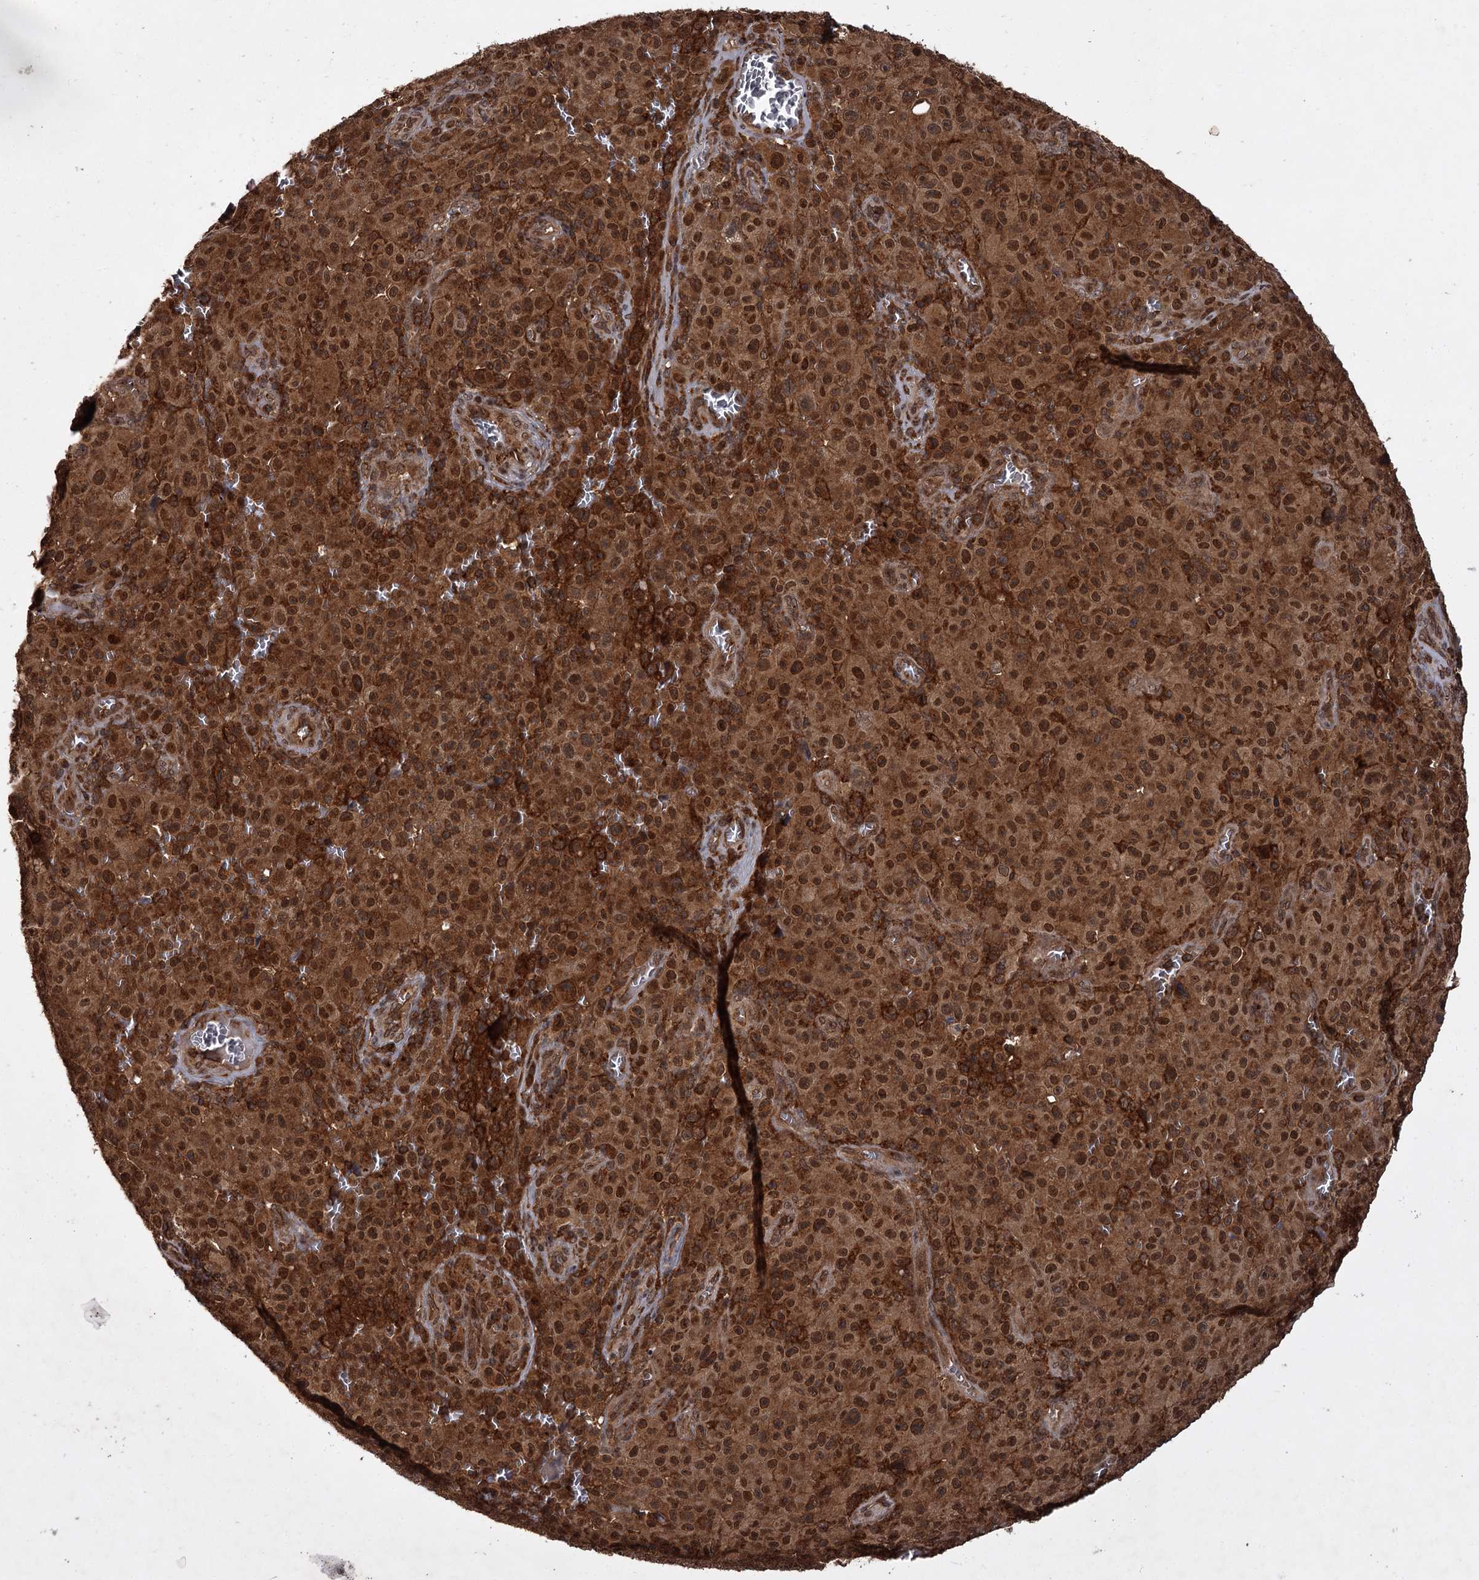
{"staining": {"intensity": "strong", "quantity": ">75%", "location": "cytoplasmic/membranous,nuclear"}, "tissue": "melanoma", "cell_type": "Tumor cells", "image_type": "cancer", "snomed": [{"axis": "morphology", "description": "Malignant melanoma, NOS"}, {"axis": "topography", "description": "Skin"}], "caption": "Immunohistochemistry (IHC) micrograph of neoplastic tissue: human melanoma stained using immunohistochemistry (IHC) exhibits high levels of strong protein expression localized specifically in the cytoplasmic/membranous and nuclear of tumor cells, appearing as a cytoplasmic/membranous and nuclear brown color.", "gene": "TBC1D23", "patient": {"sex": "female", "age": 82}}